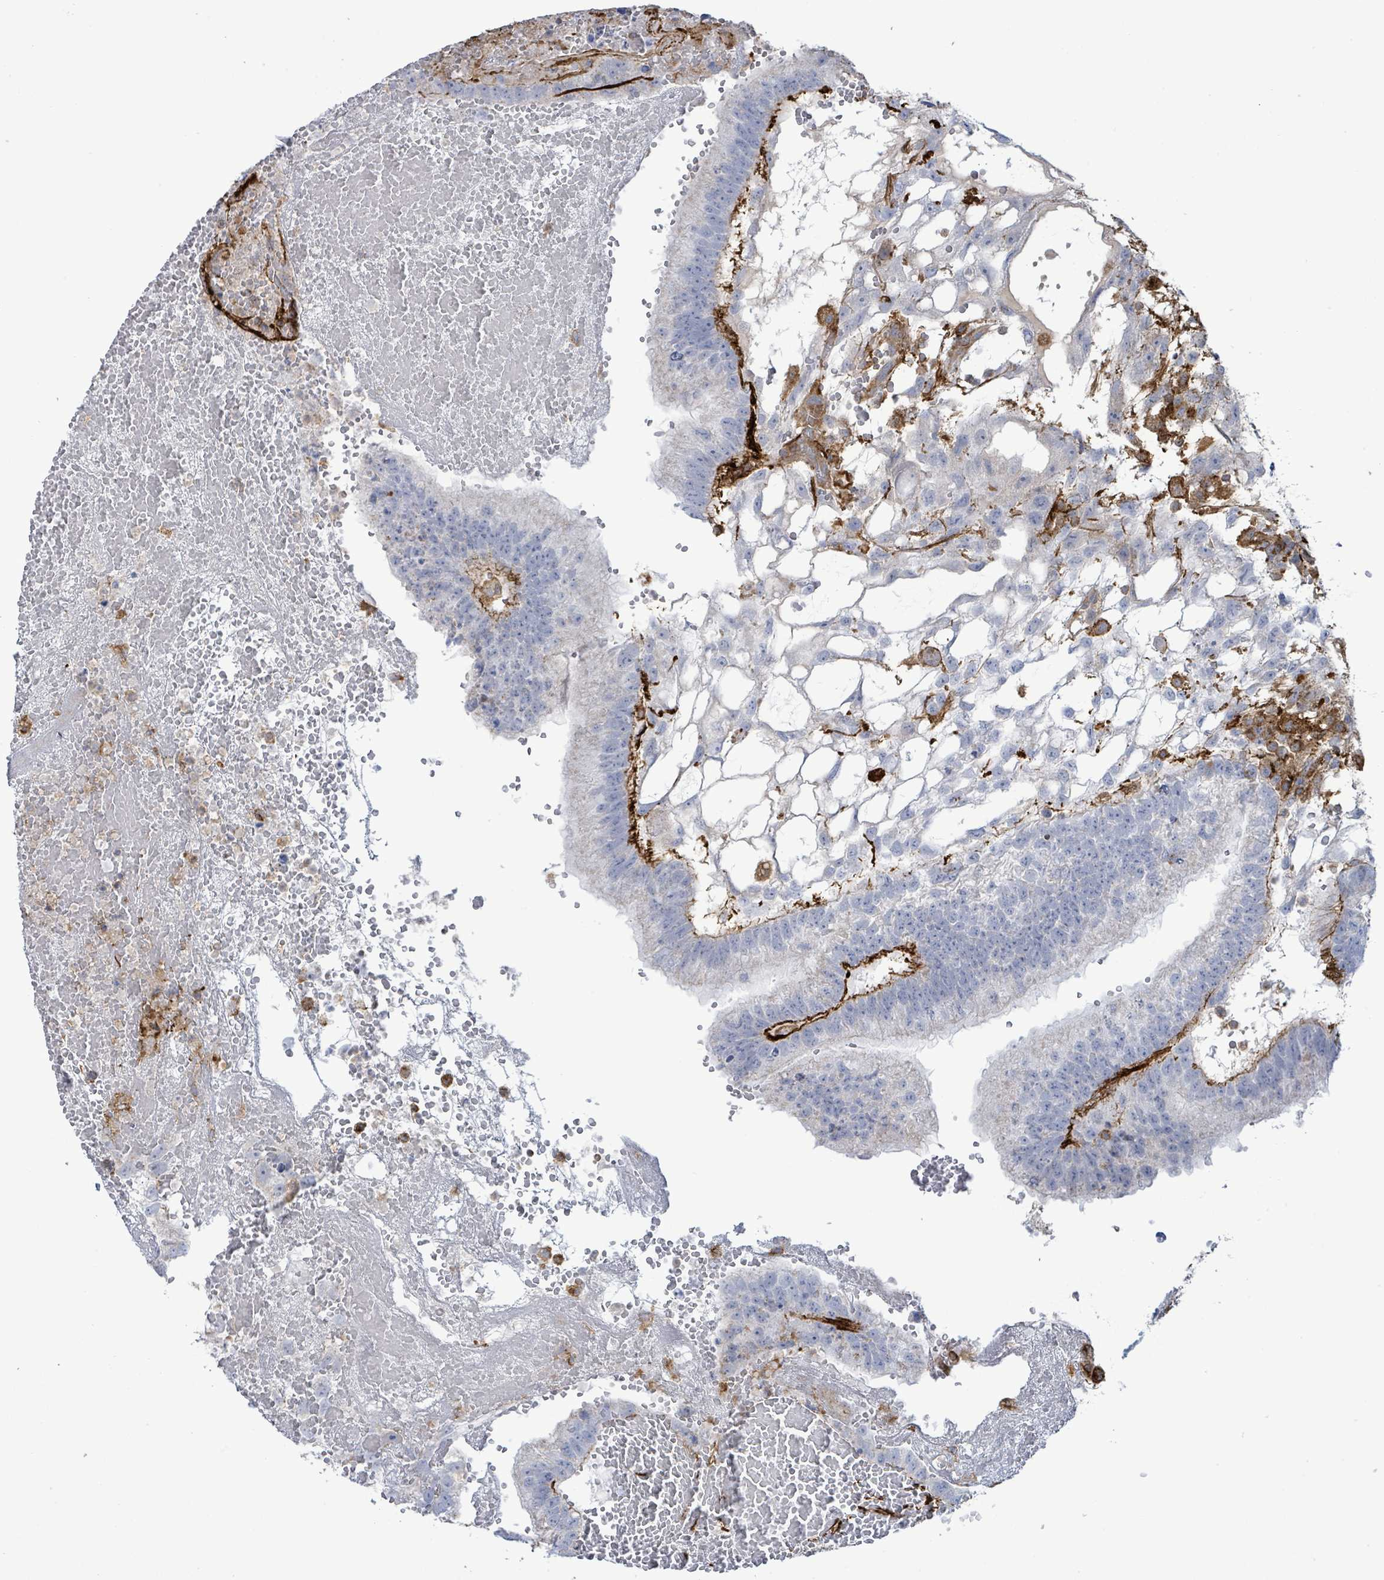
{"staining": {"intensity": "negative", "quantity": "none", "location": "none"}, "tissue": "testis cancer", "cell_type": "Tumor cells", "image_type": "cancer", "snomed": [{"axis": "morphology", "description": "Normal tissue, NOS"}, {"axis": "morphology", "description": "Carcinoma, Embryonal, NOS"}, {"axis": "topography", "description": "Testis"}], "caption": "High magnification brightfield microscopy of testis cancer (embryonal carcinoma) stained with DAB (brown) and counterstained with hematoxylin (blue): tumor cells show no significant staining. (DAB (3,3'-diaminobenzidine) immunohistochemistry (IHC), high magnification).", "gene": "EGFL7", "patient": {"sex": "male", "age": 32}}